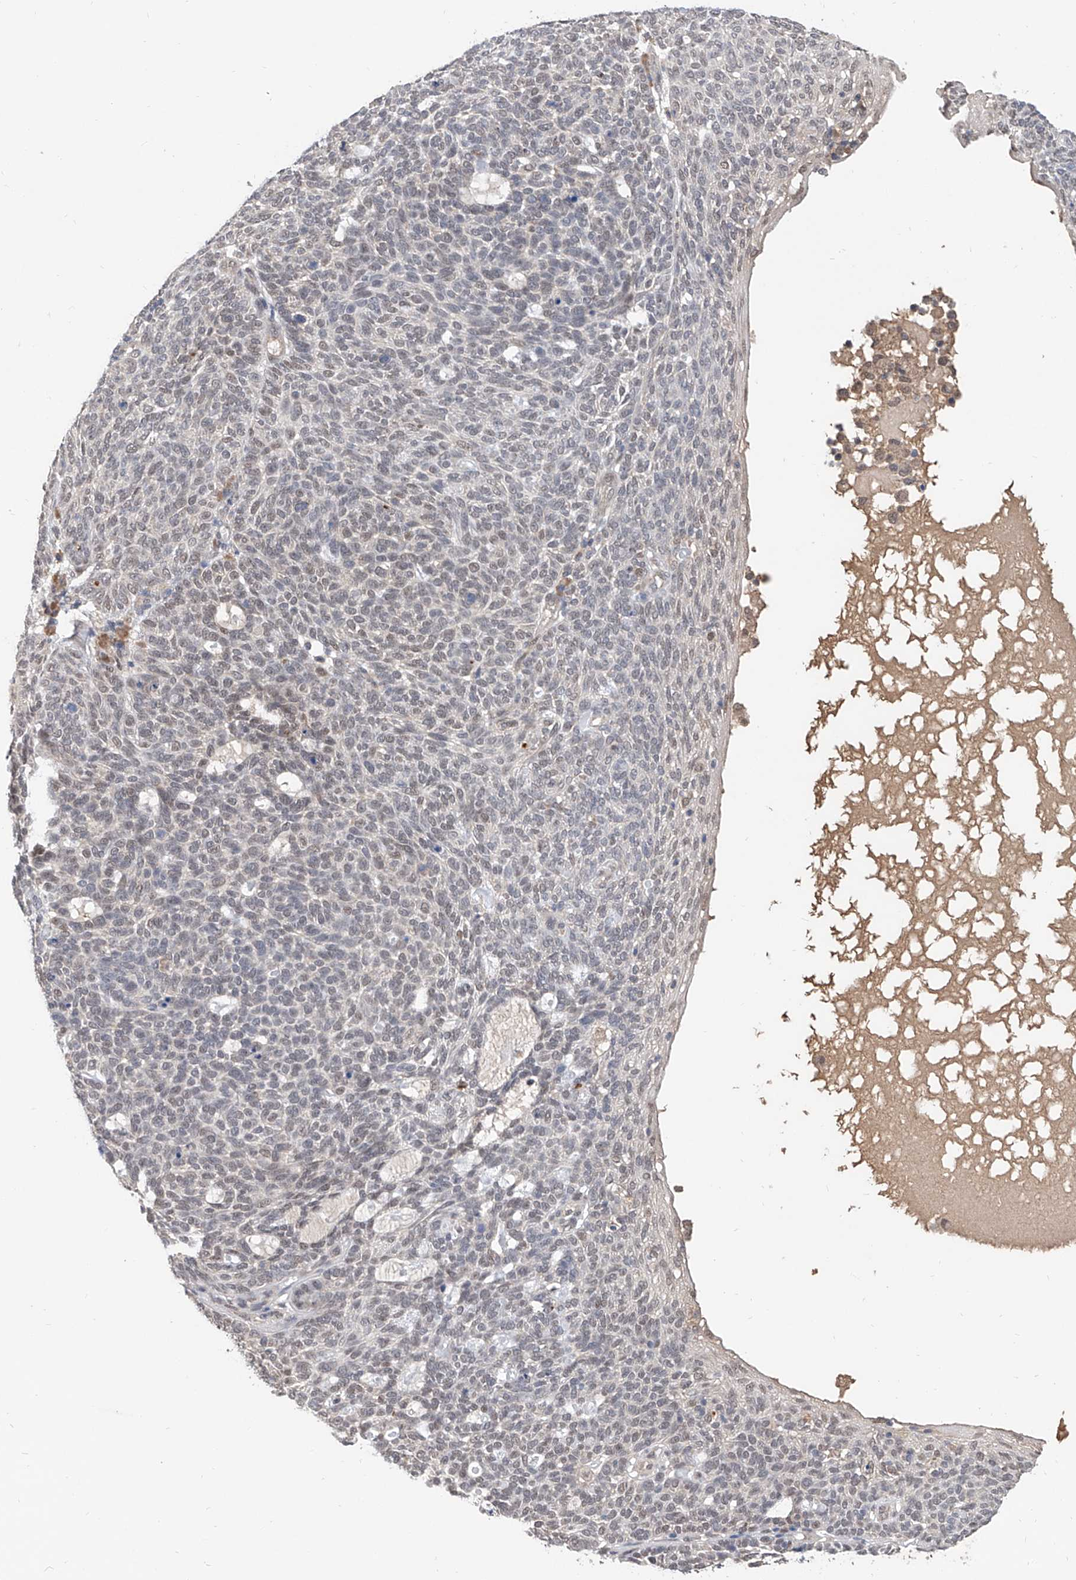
{"staining": {"intensity": "weak", "quantity": "25%-75%", "location": "nuclear"}, "tissue": "skin cancer", "cell_type": "Tumor cells", "image_type": "cancer", "snomed": [{"axis": "morphology", "description": "Squamous cell carcinoma, NOS"}, {"axis": "topography", "description": "Skin"}], "caption": "The histopathology image displays immunohistochemical staining of skin squamous cell carcinoma. There is weak nuclear staining is appreciated in about 25%-75% of tumor cells.", "gene": "CARMIL3", "patient": {"sex": "female", "age": 90}}